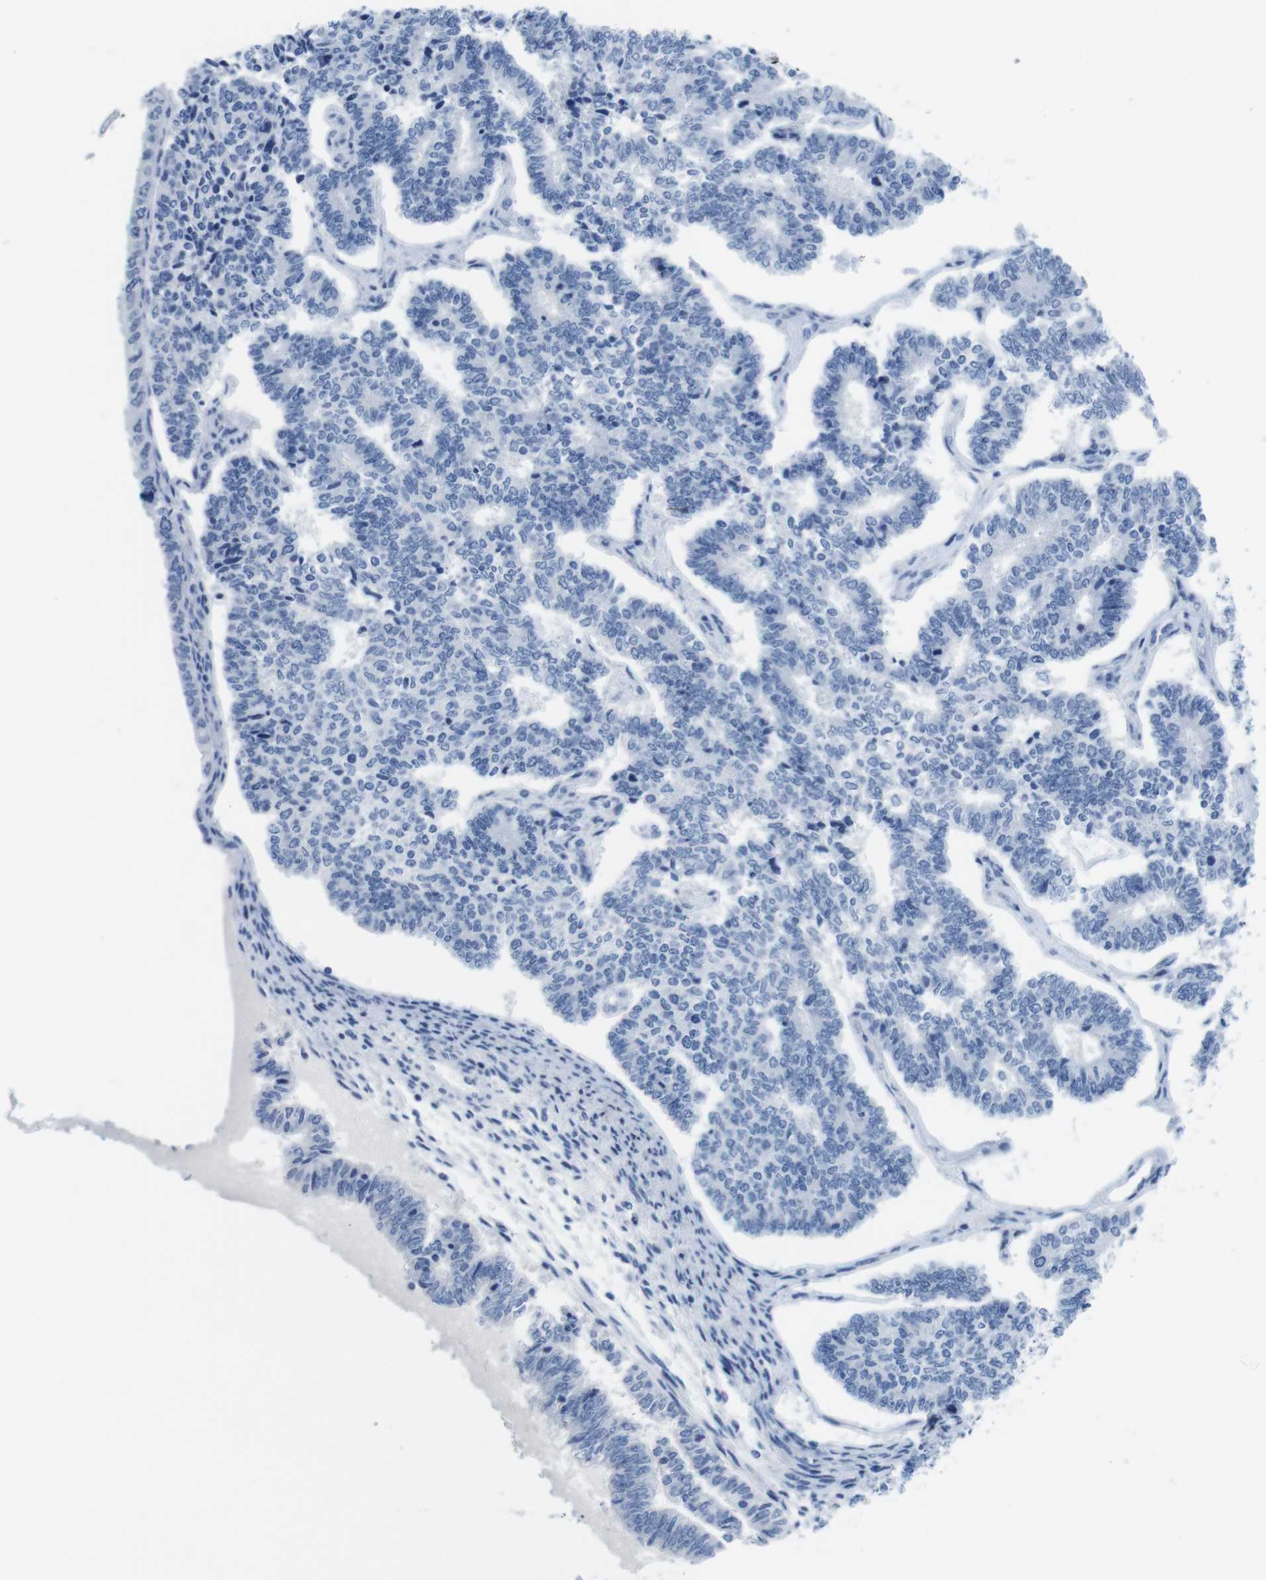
{"staining": {"intensity": "negative", "quantity": "none", "location": "none"}, "tissue": "endometrial cancer", "cell_type": "Tumor cells", "image_type": "cancer", "snomed": [{"axis": "morphology", "description": "Adenocarcinoma, NOS"}, {"axis": "topography", "description": "Endometrium"}], "caption": "This histopathology image is of endometrial cancer stained with immunohistochemistry (IHC) to label a protein in brown with the nuclei are counter-stained blue. There is no staining in tumor cells.", "gene": "MAP6", "patient": {"sex": "female", "age": 70}}